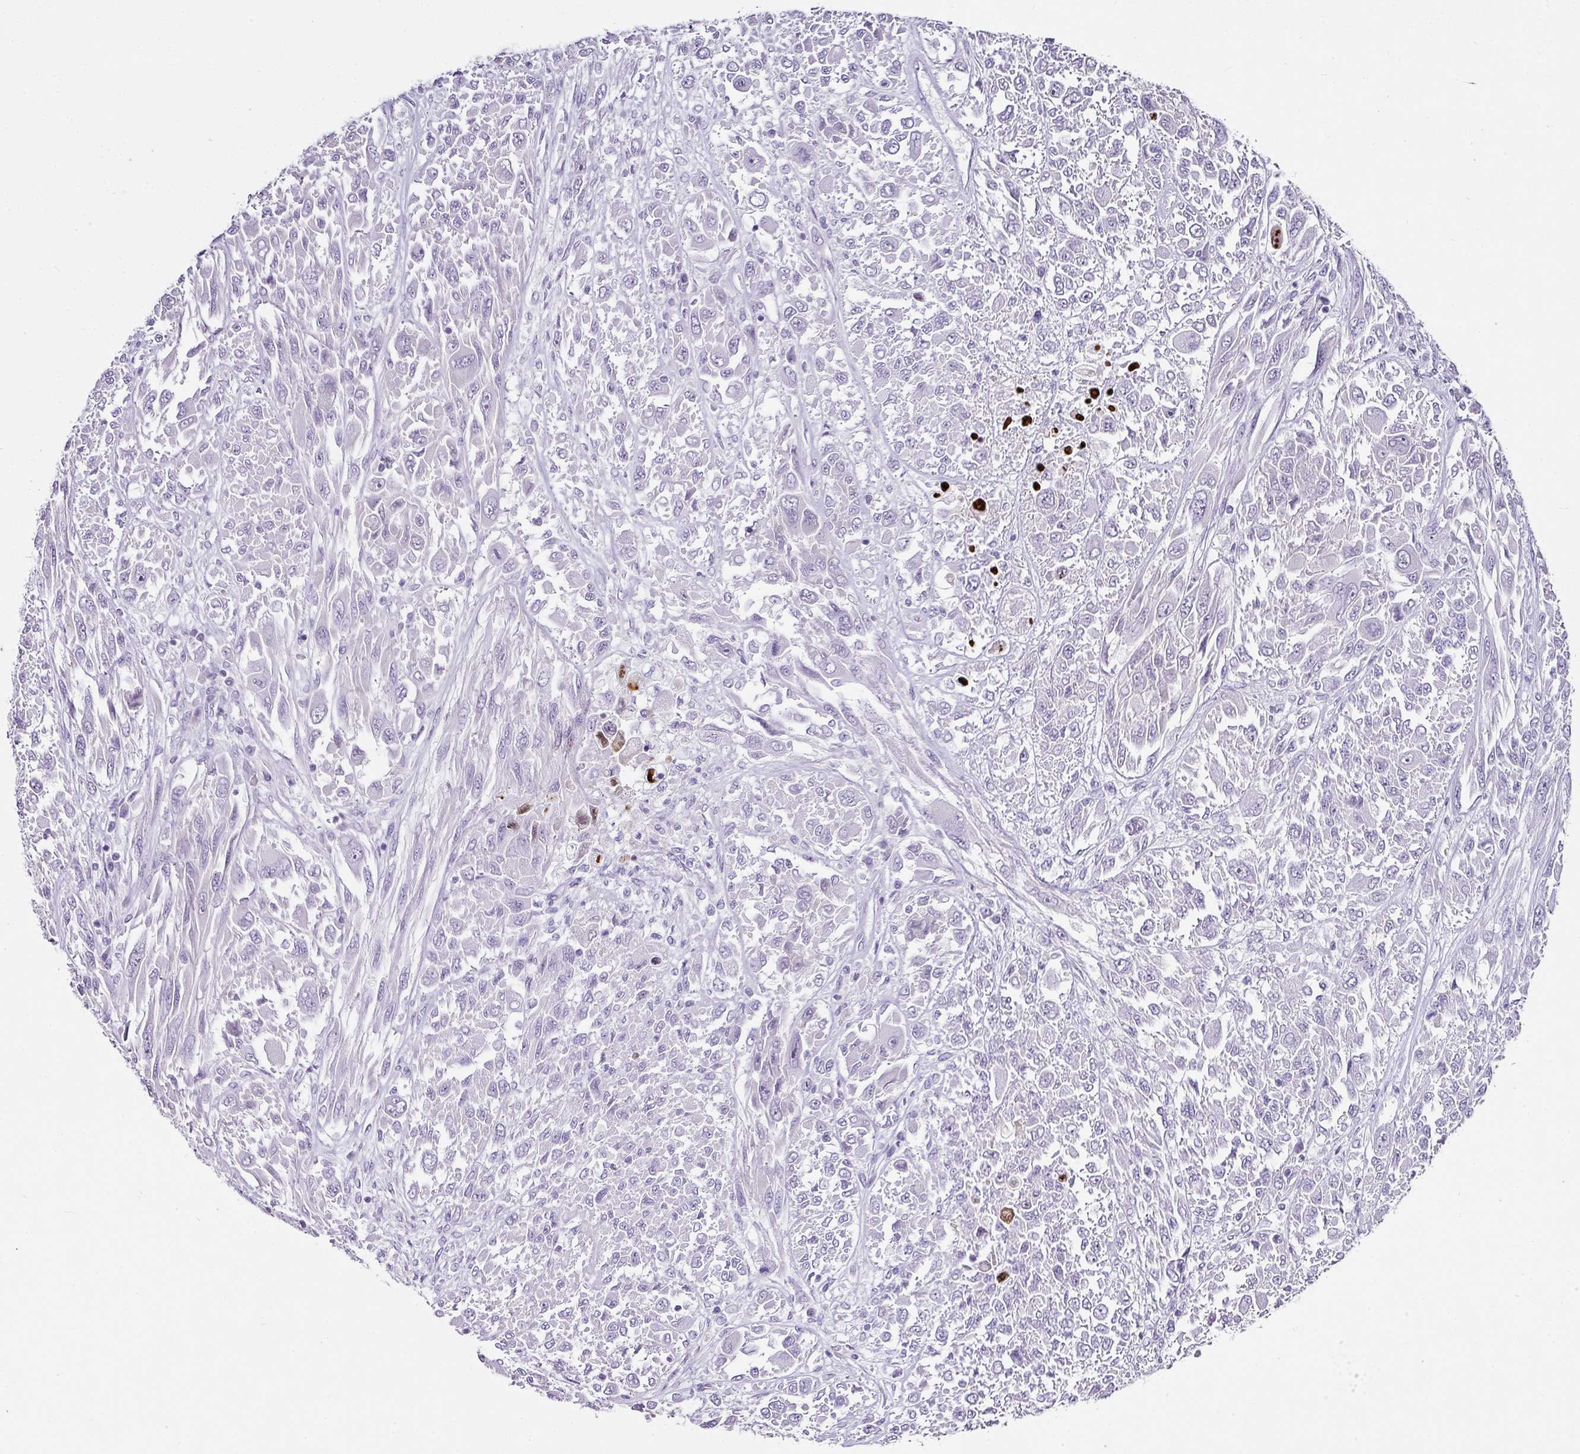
{"staining": {"intensity": "negative", "quantity": "none", "location": "none"}, "tissue": "melanoma", "cell_type": "Tumor cells", "image_type": "cancer", "snomed": [{"axis": "morphology", "description": "Malignant melanoma, NOS"}, {"axis": "topography", "description": "Skin"}], "caption": "There is no significant expression in tumor cells of malignant melanoma.", "gene": "TRA2A", "patient": {"sex": "female", "age": 91}}